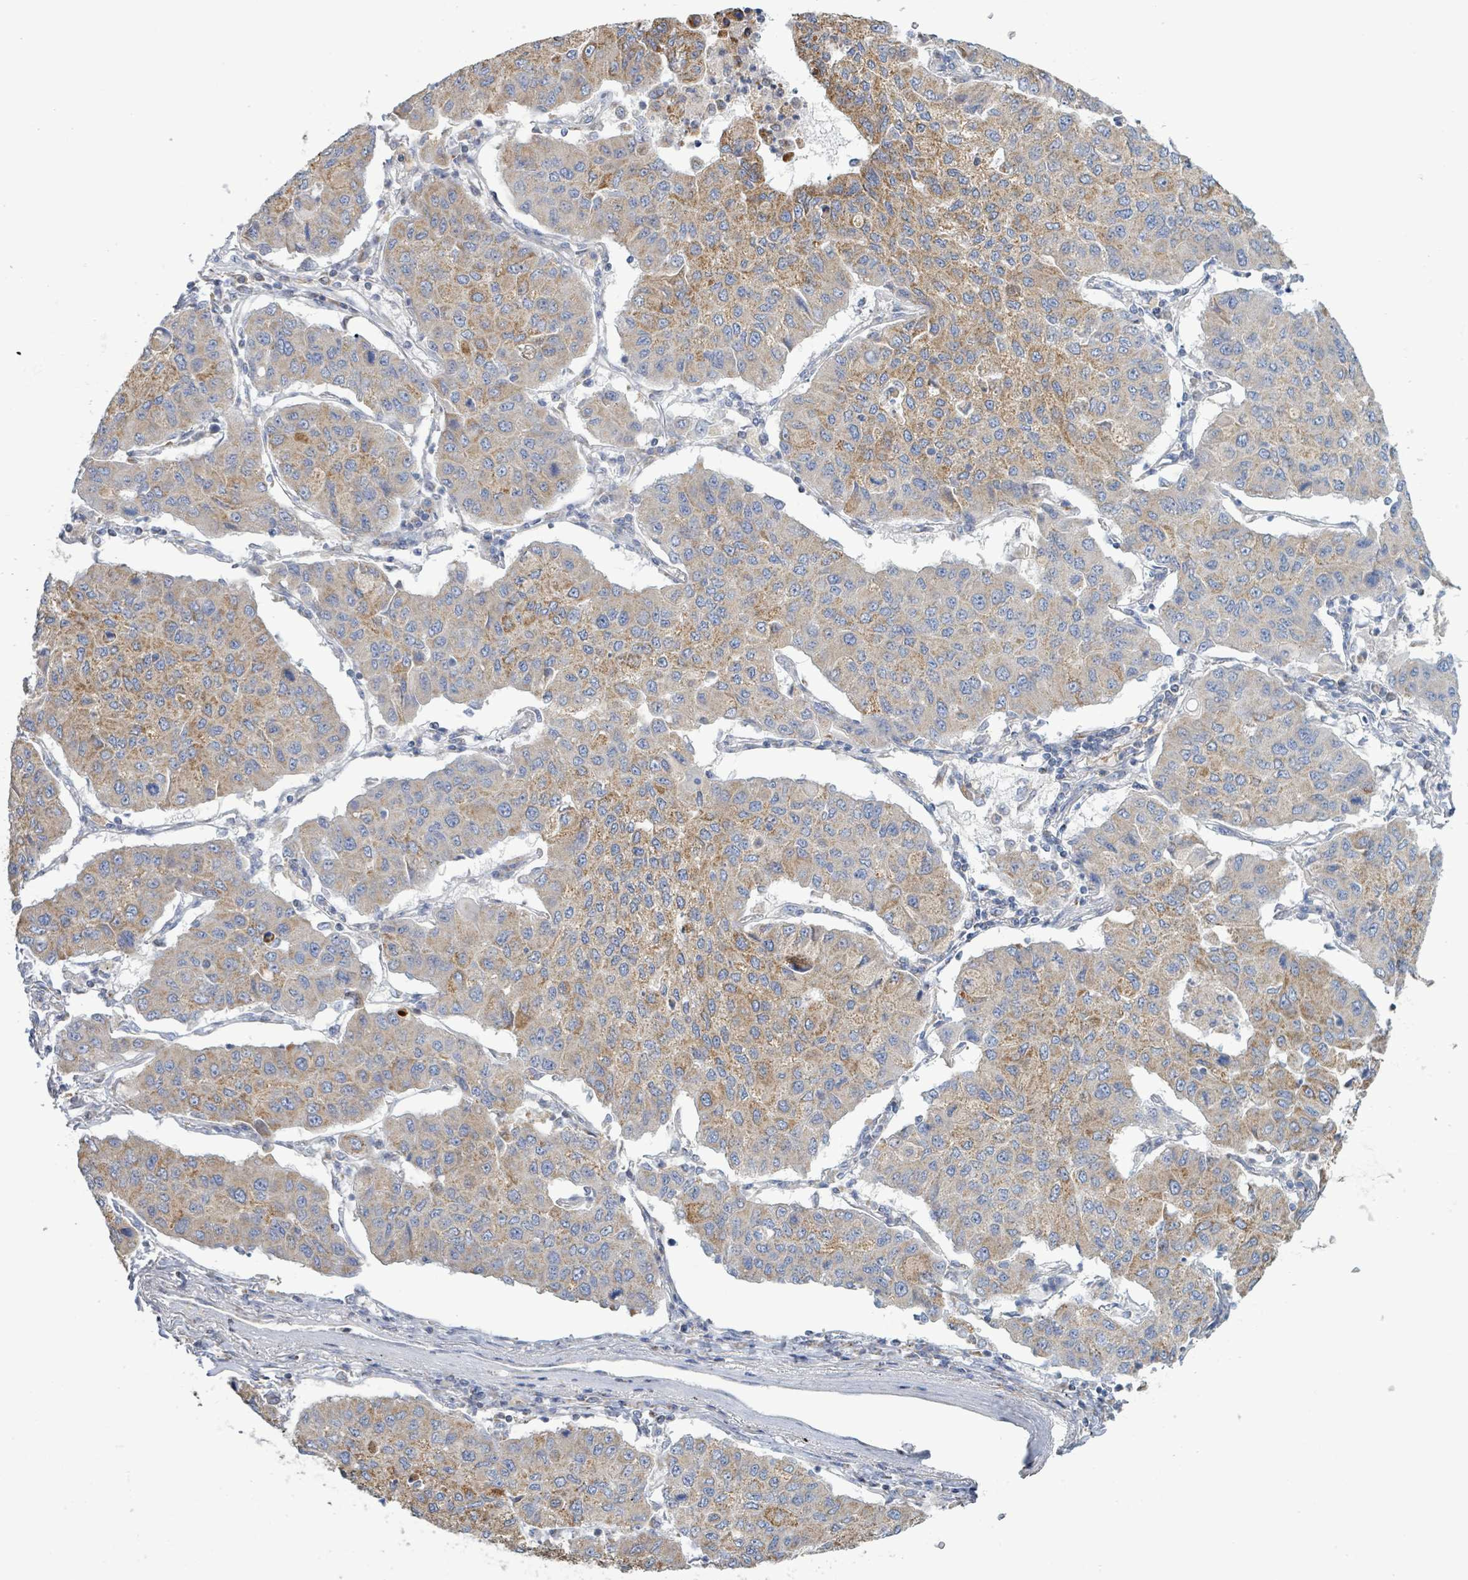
{"staining": {"intensity": "moderate", "quantity": "25%-75%", "location": "cytoplasmic/membranous"}, "tissue": "lung cancer", "cell_type": "Tumor cells", "image_type": "cancer", "snomed": [{"axis": "morphology", "description": "Squamous cell carcinoma, NOS"}, {"axis": "topography", "description": "Lung"}], "caption": "DAB (3,3'-diaminobenzidine) immunohistochemical staining of lung cancer demonstrates moderate cytoplasmic/membranous protein expression in about 25%-75% of tumor cells. (brown staining indicates protein expression, while blue staining denotes nuclei).", "gene": "AKR1C4", "patient": {"sex": "male", "age": 74}}